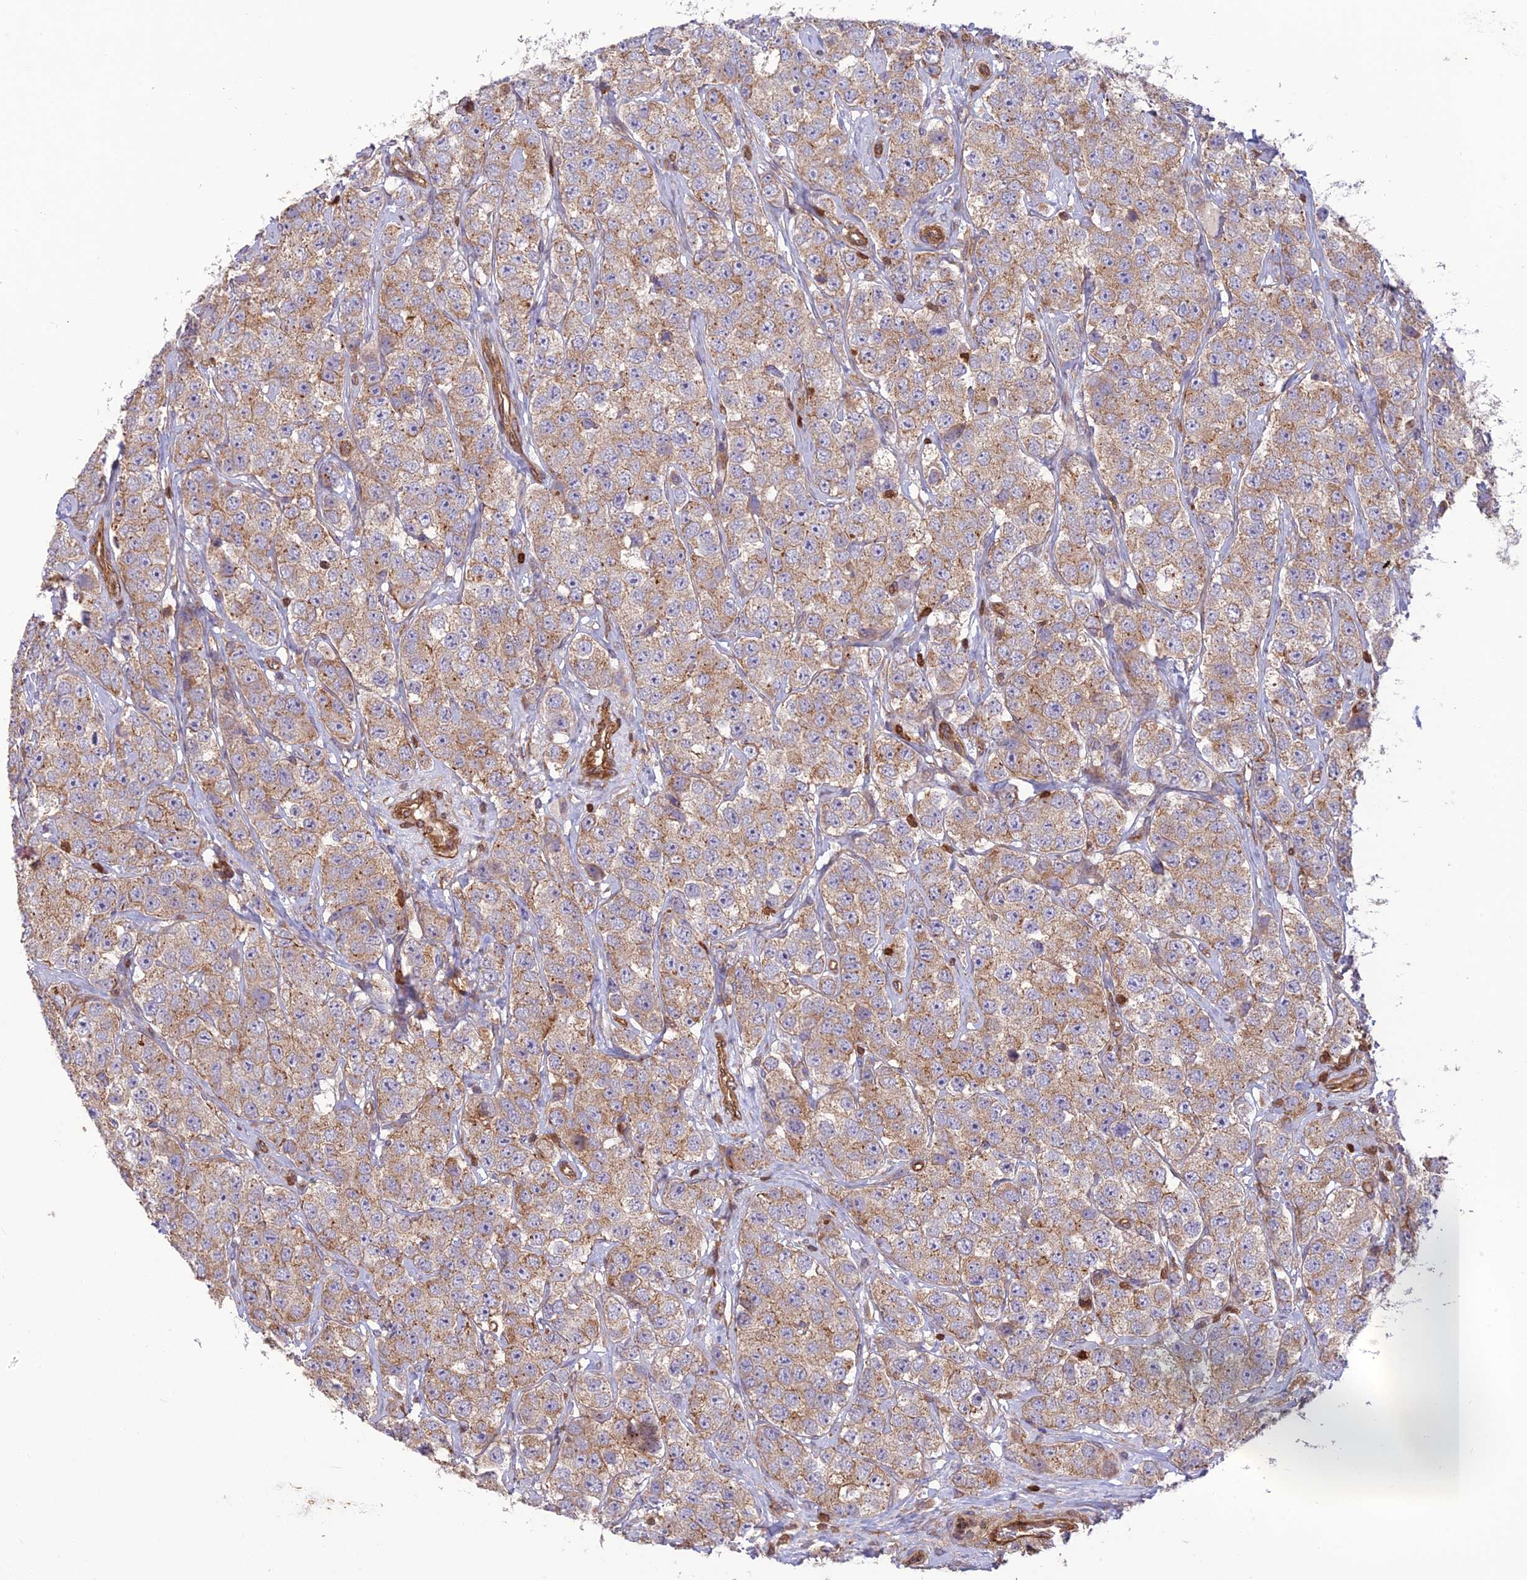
{"staining": {"intensity": "moderate", "quantity": ">75%", "location": "cytoplasmic/membranous"}, "tissue": "testis cancer", "cell_type": "Tumor cells", "image_type": "cancer", "snomed": [{"axis": "morphology", "description": "Seminoma, NOS"}, {"axis": "topography", "description": "Testis"}], "caption": "Moderate cytoplasmic/membranous expression for a protein is appreciated in about >75% of tumor cells of testis seminoma using immunohistochemistry (IHC).", "gene": "HPSE2", "patient": {"sex": "male", "age": 28}}